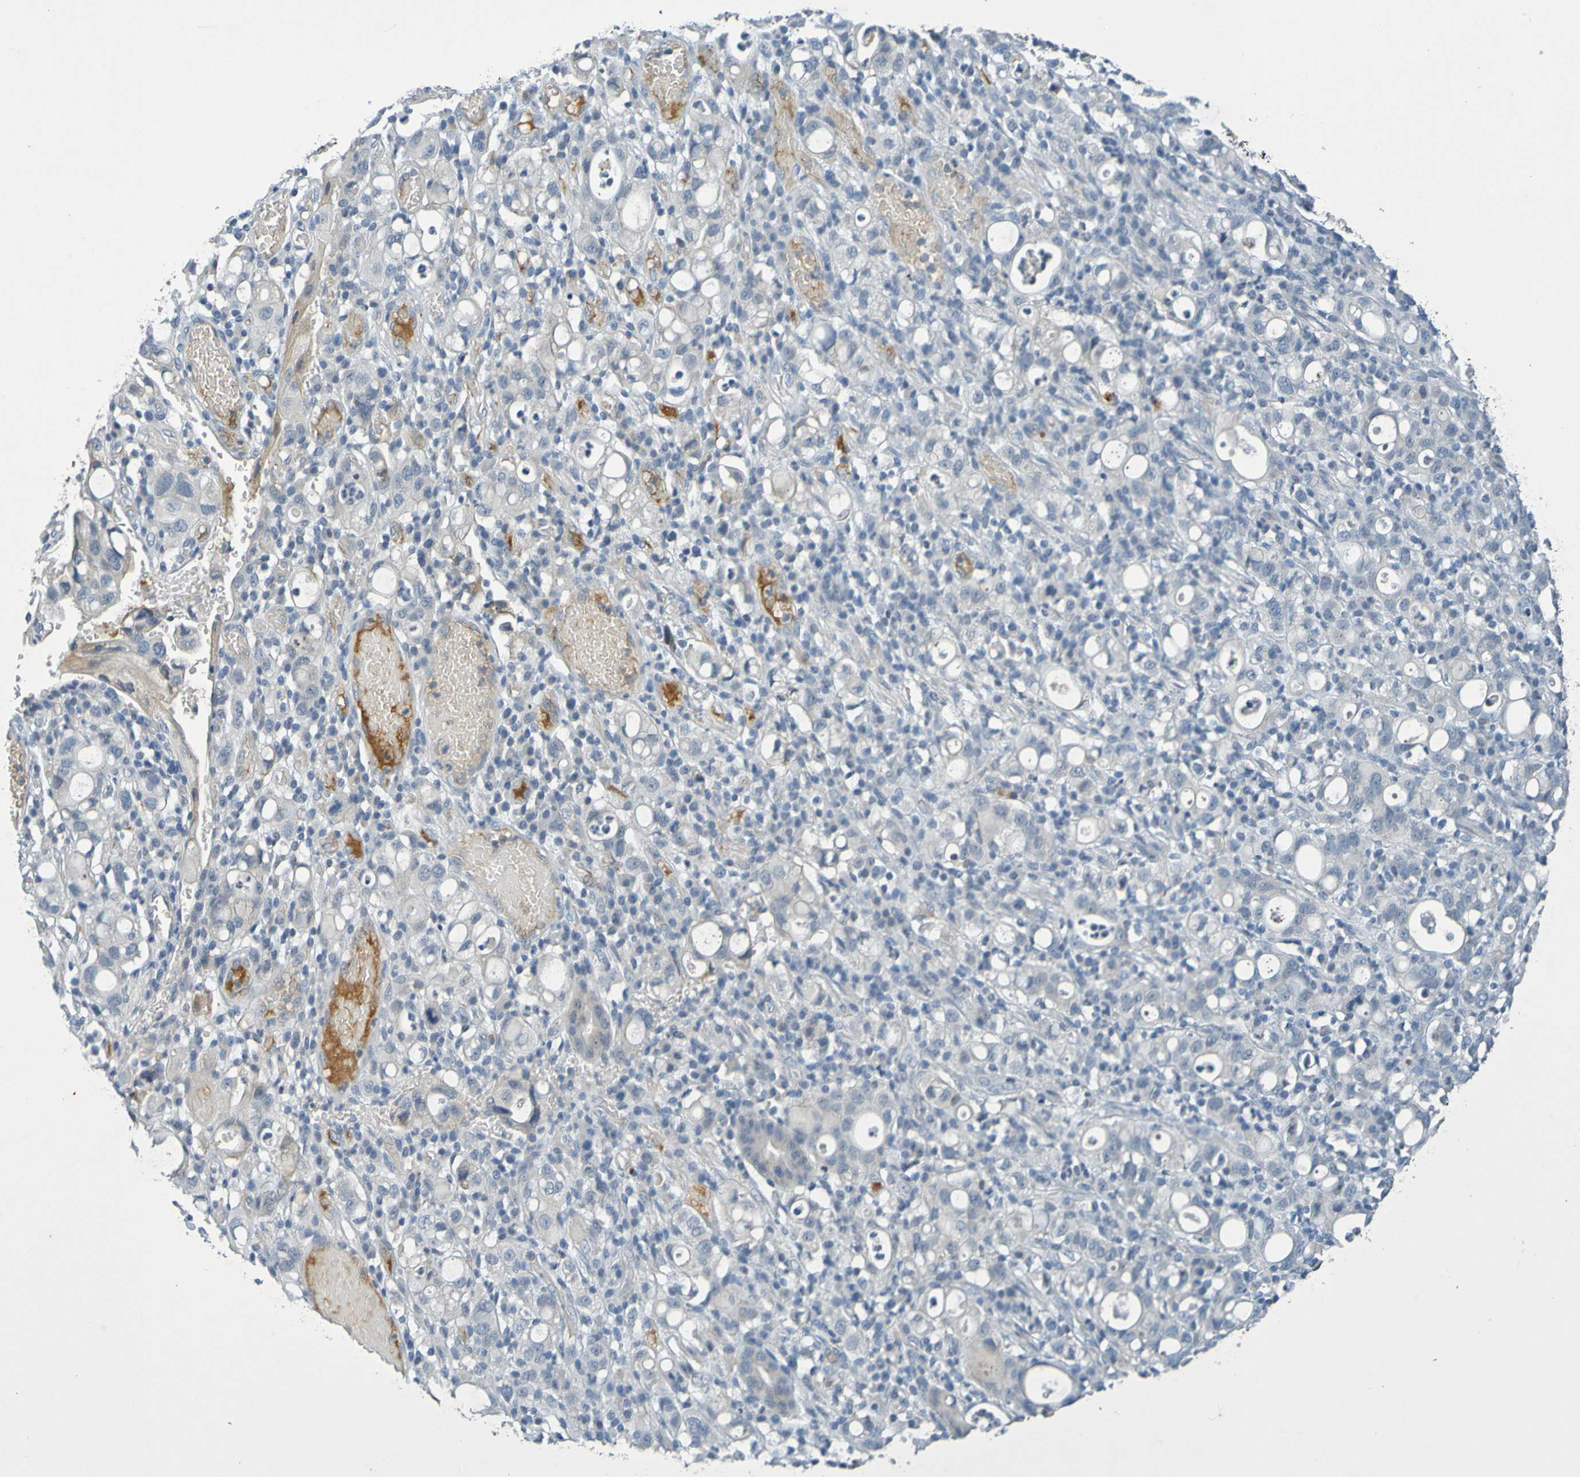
{"staining": {"intensity": "negative", "quantity": "none", "location": "none"}, "tissue": "stomach cancer", "cell_type": "Tumor cells", "image_type": "cancer", "snomed": [{"axis": "morphology", "description": "Adenocarcinoma, NOS"}, {"axis": "topography", "description": "Stomach"}], "caption": "Image shows no protein expression in tumor cells of stomach adenocarcinoma tissue.", "gene": "IL10", "patient": {"sex": "female", "age": 75}}